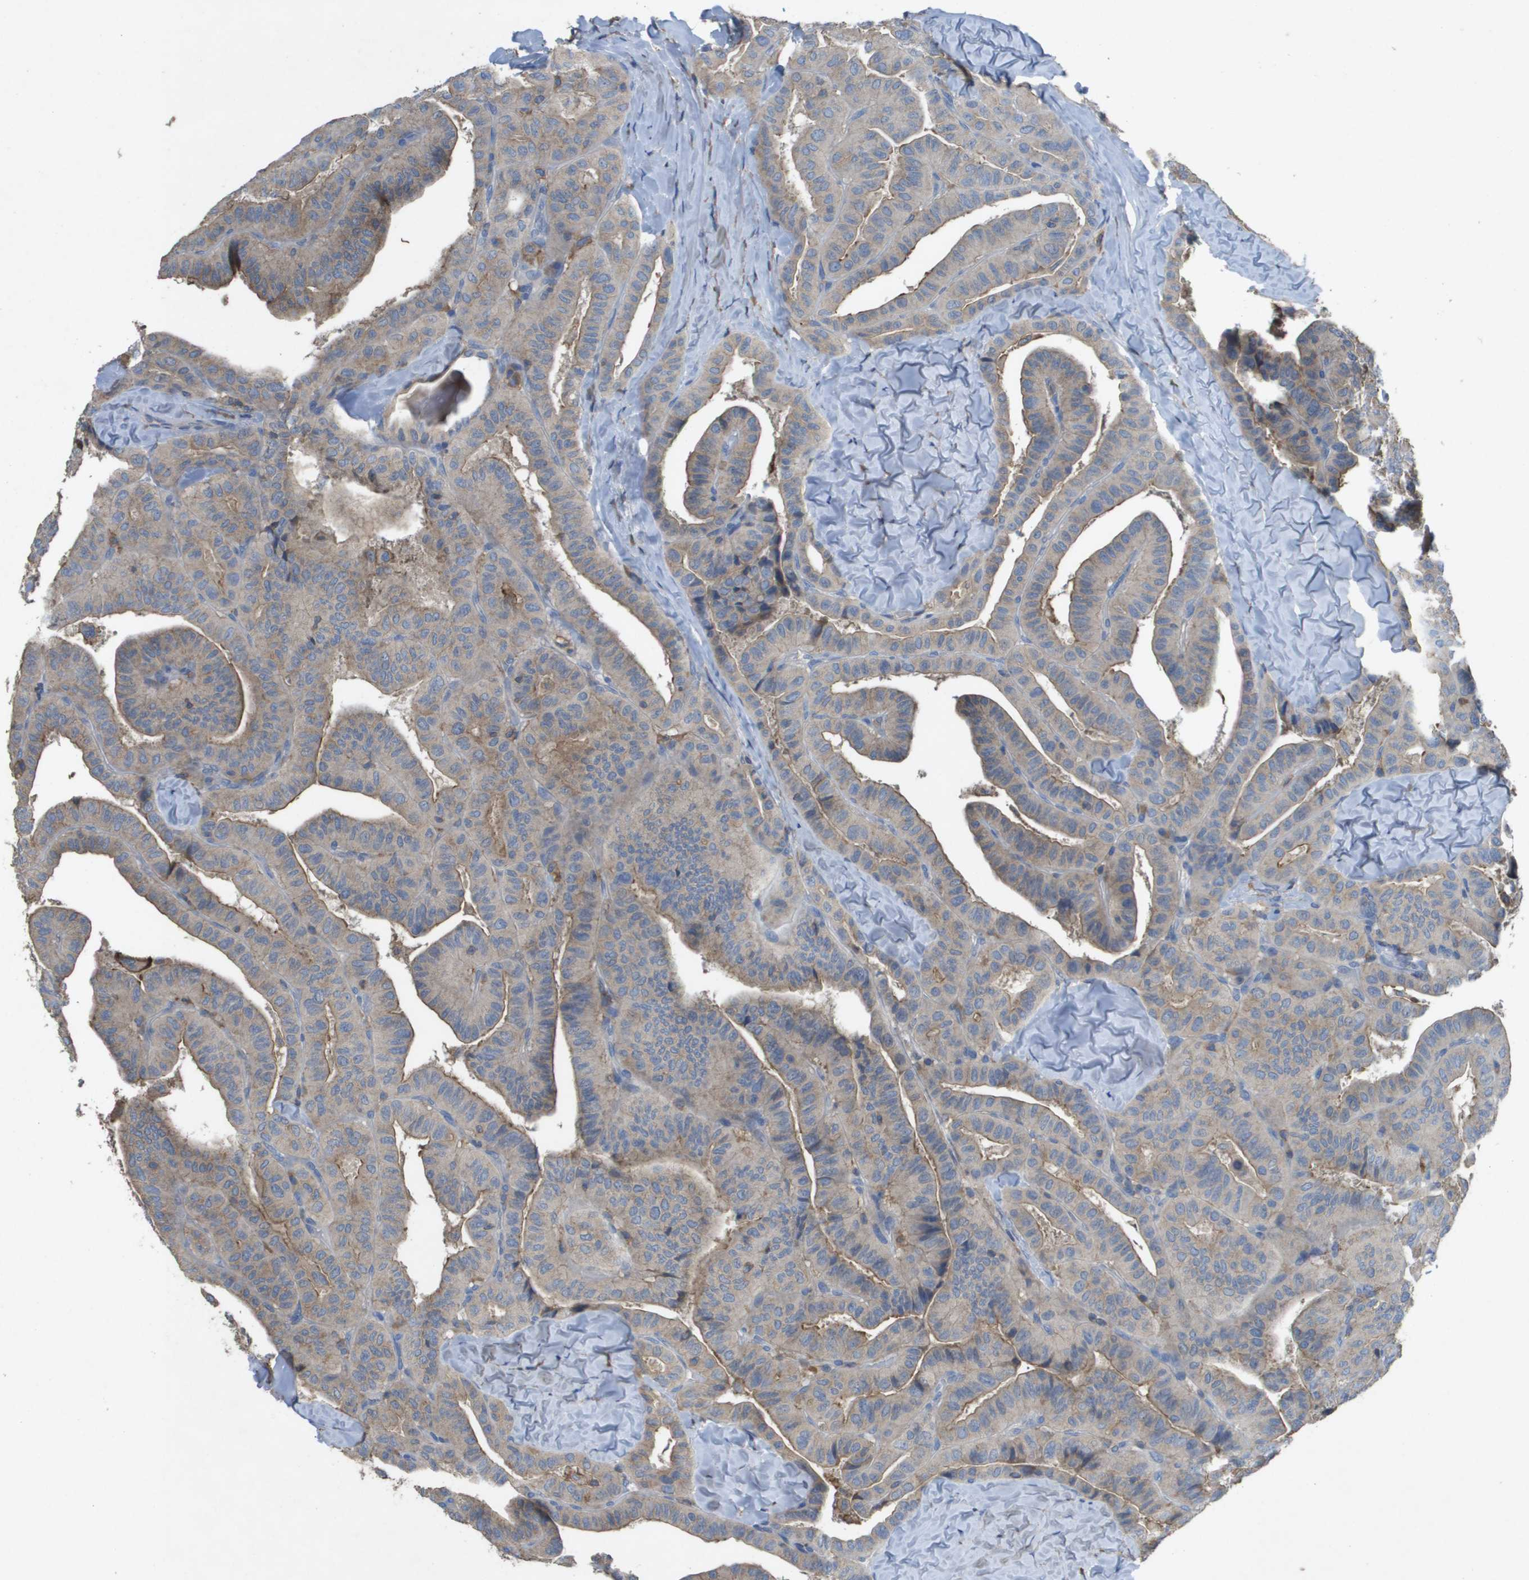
{"staining": {"intensity": "weak", "quantity": ">75%", "location": "cytoplasmic/membranous"}, "tissue": "thyroid cancer", "cell_type": "Tumor cells", "image_type": "cancer", "snomed": [{"axis": "morphology", "description": "Papillary adenocarcinoma, NOS"}, {"axis": "topography", "description": "Thyroid gland"}], "caption": "The photomicrograph reveals a brown stain indicating the presence of a protein in the cytoplasmic/membranous of tumor cells in papillary adenocarcinoma (thyroid).", "gene": "CLCA4", "patient": {"sex": "male", "age": 77}}